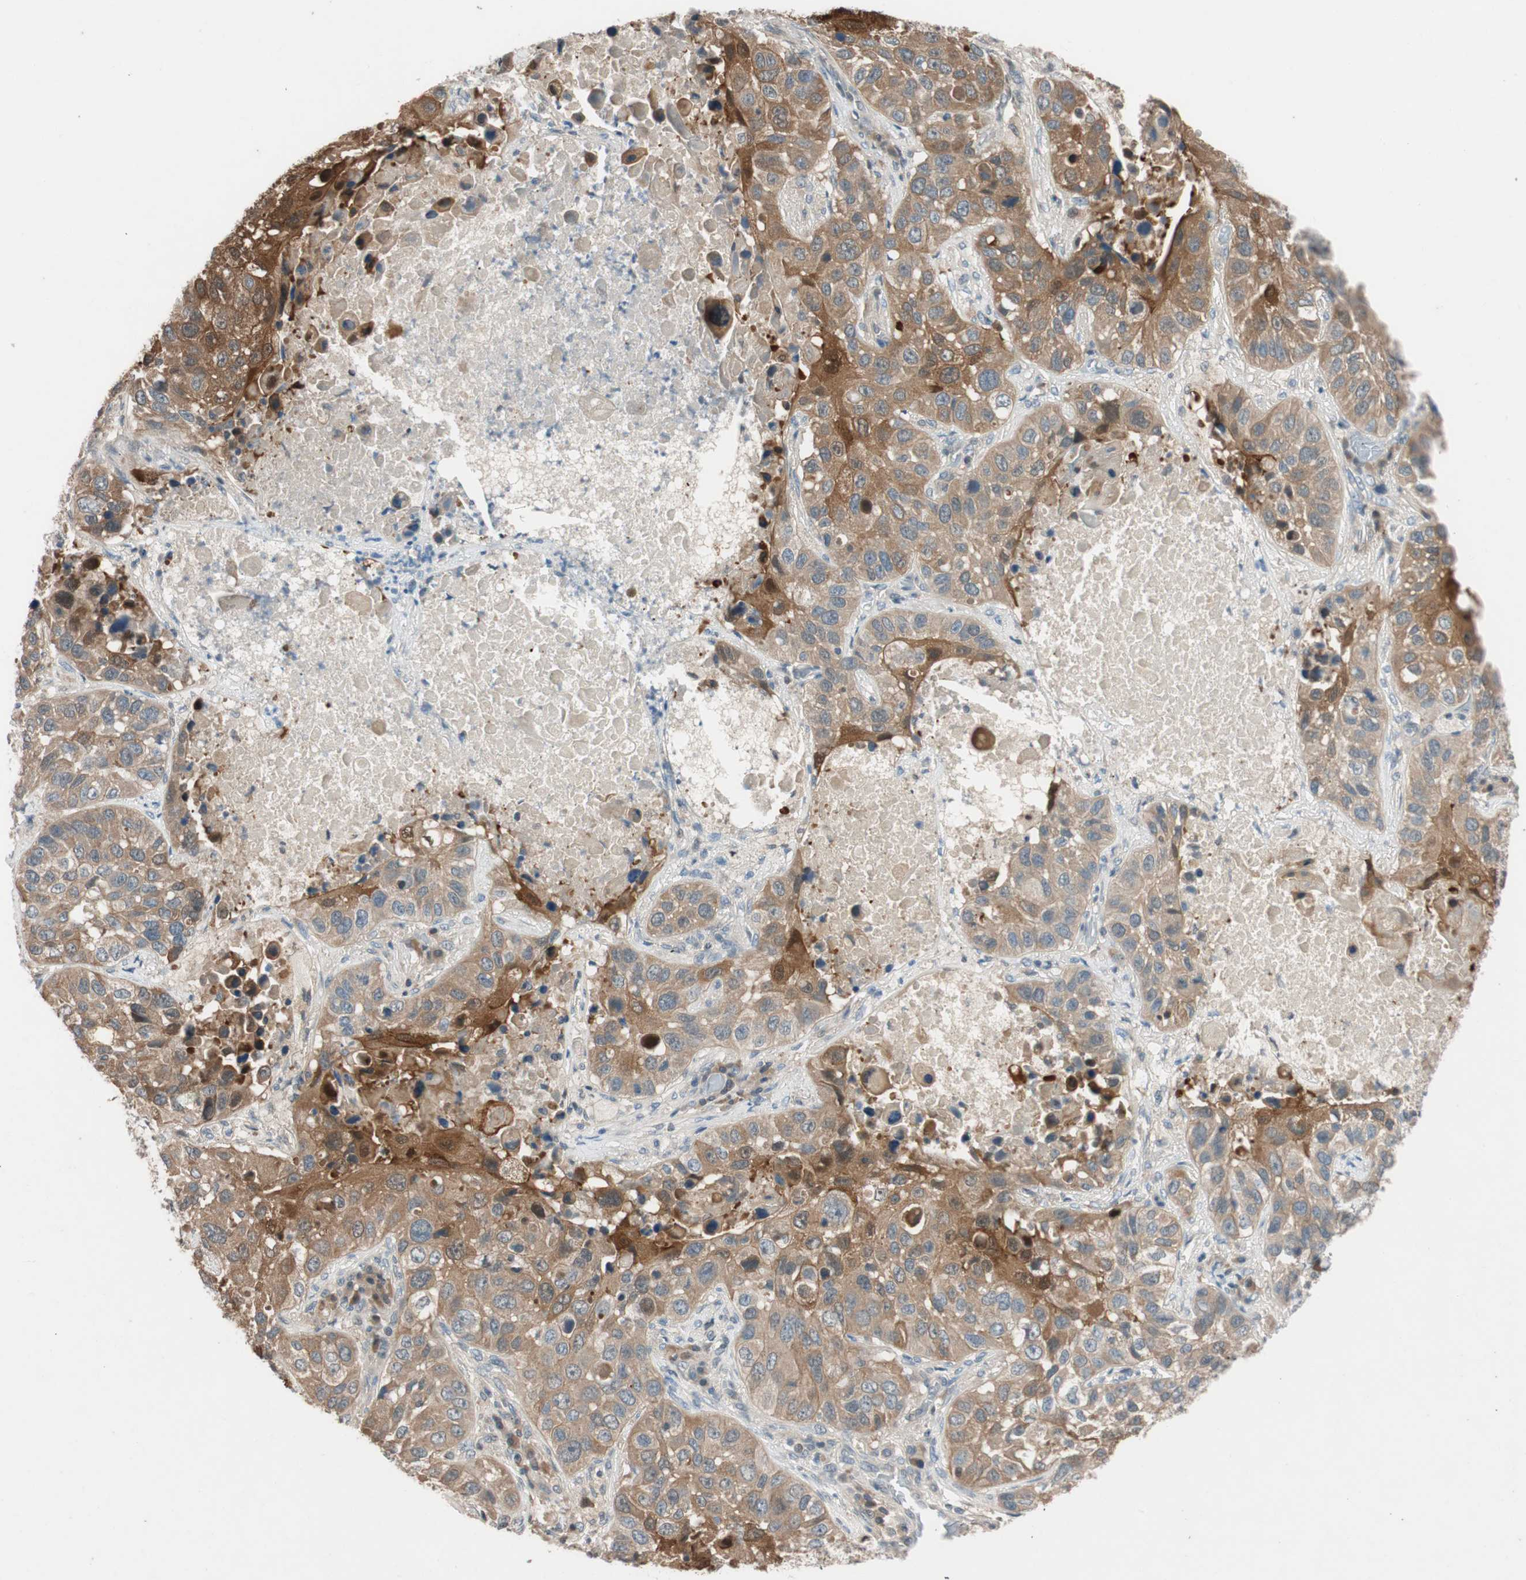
{"staining": {"intensity": "moderate", "quantity": "25%-75%", "location": "cytoplasmic/membranous"}, "tissue": "lung cancer", "cell_type": "Tumor cells", "image_type": "cancer", "snomed": [{"axis": "morphology", "description": "Squamous cell carcinoma, NOS"}, {"axis": "topography", "description": "Lung"}], "caption": "Moderate cytoplasmic/membranous protein staining is seen in about 25%-75% of tumor cells in lung cancer (squamous cell carcinoma).", "gene": "SERPINB5", "patient": {"sex": "male", "age": 57}}